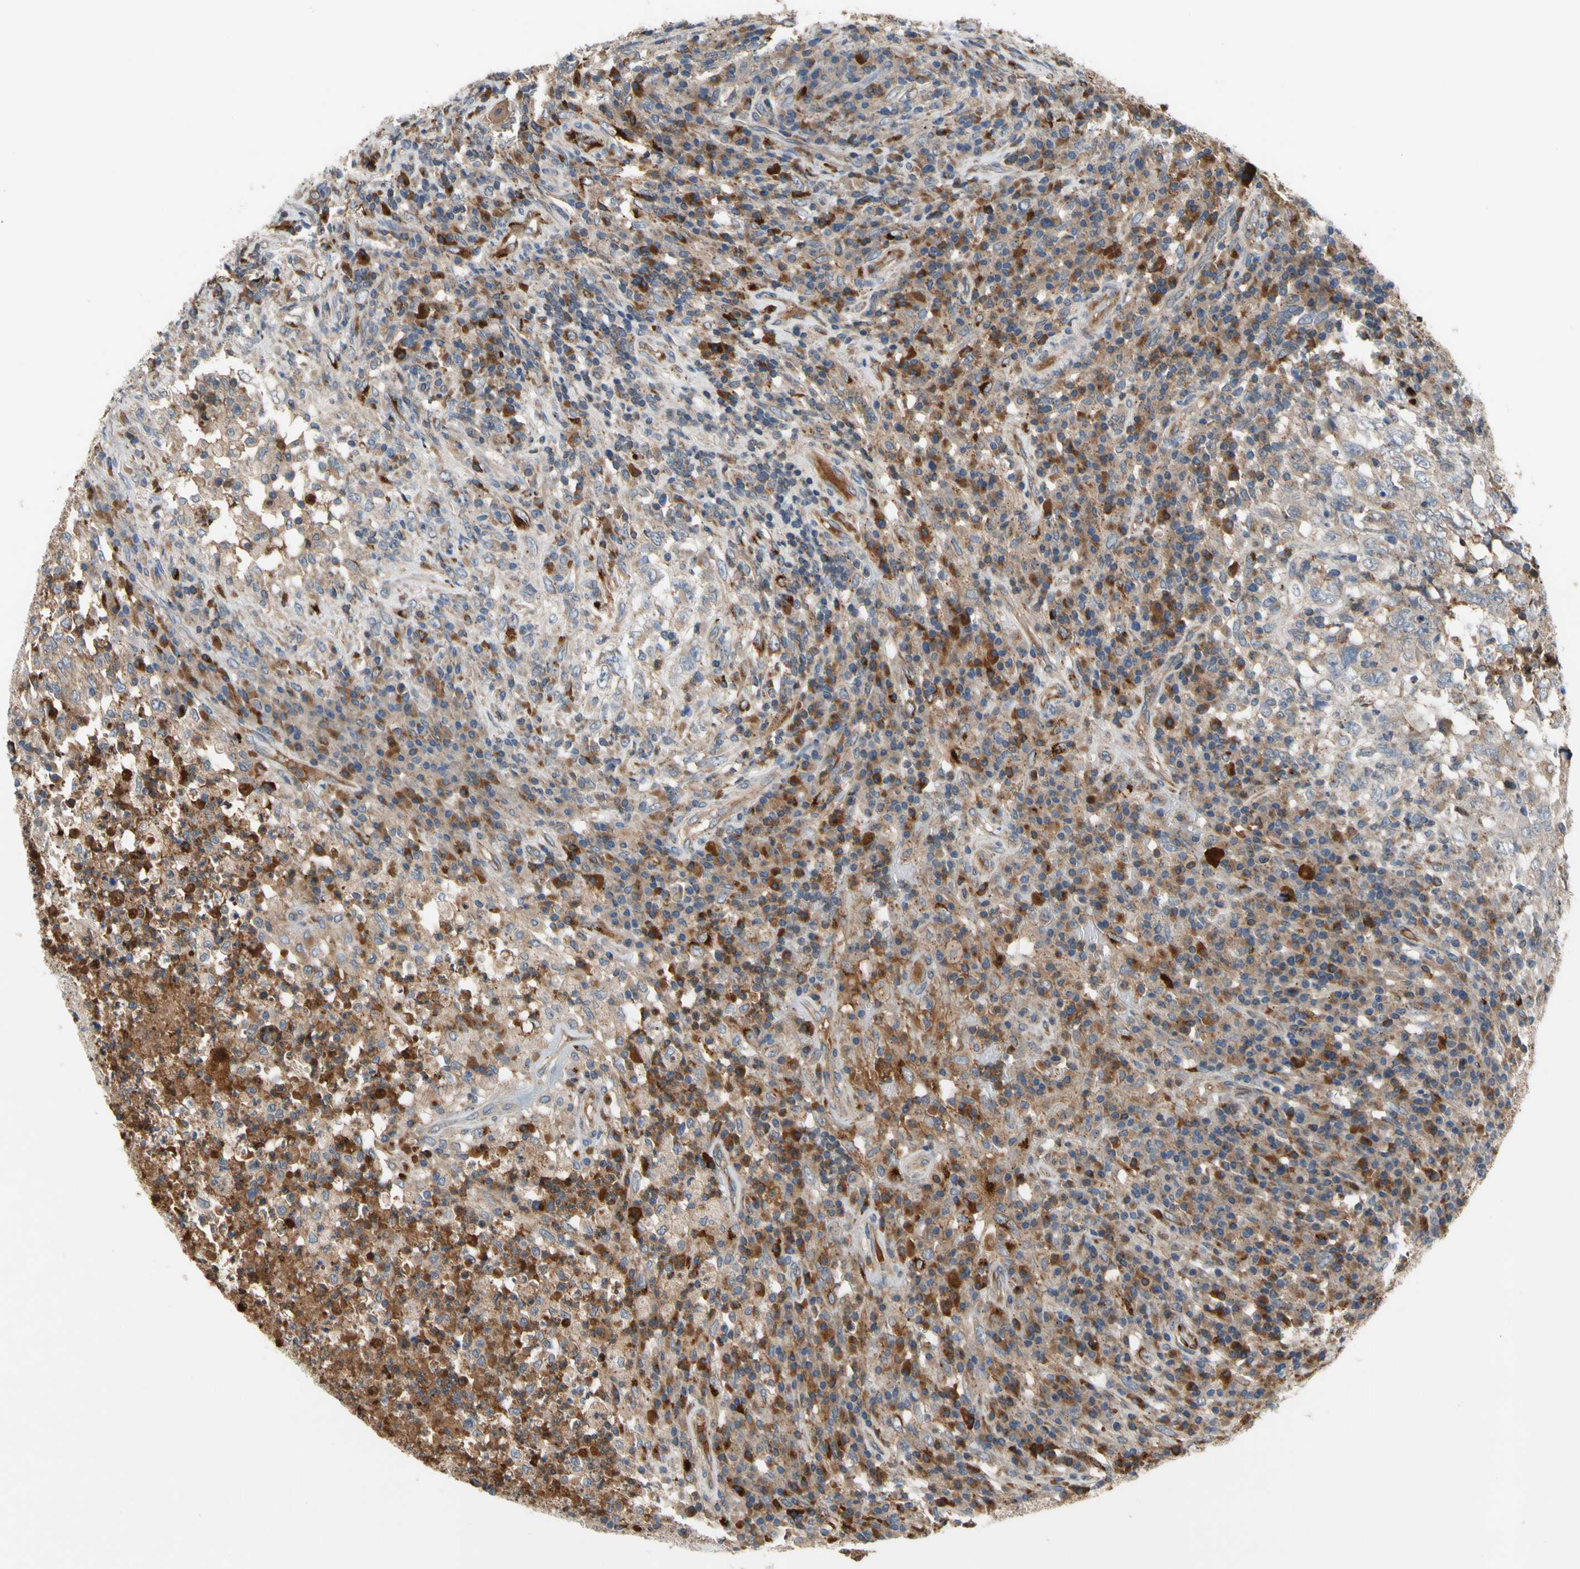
{"staining": {"intensity": "weak", "quantity": ">75%", "location": "cytoplasmic/membranous"}, "tissue": "testis cancer", "cell_type": "Tumor cells", "image_type": "cancer", "snomed": [{"axis": "morphology", "description": "Necrosis, NOS"}, {"axis": "morphology", "description": "Carcinoma, Embryonal, NOS"}, {"axis": "topography", "description": "Testis"}], "caption": "About >75% of tumor cells in human testis cancer demonstrate weak cytoplasmic/membranous protein positivity as visualized by brown immunohistochemical staining.", "gene": "GALNT5", "patient": {"sex": "male", "age": 19}}